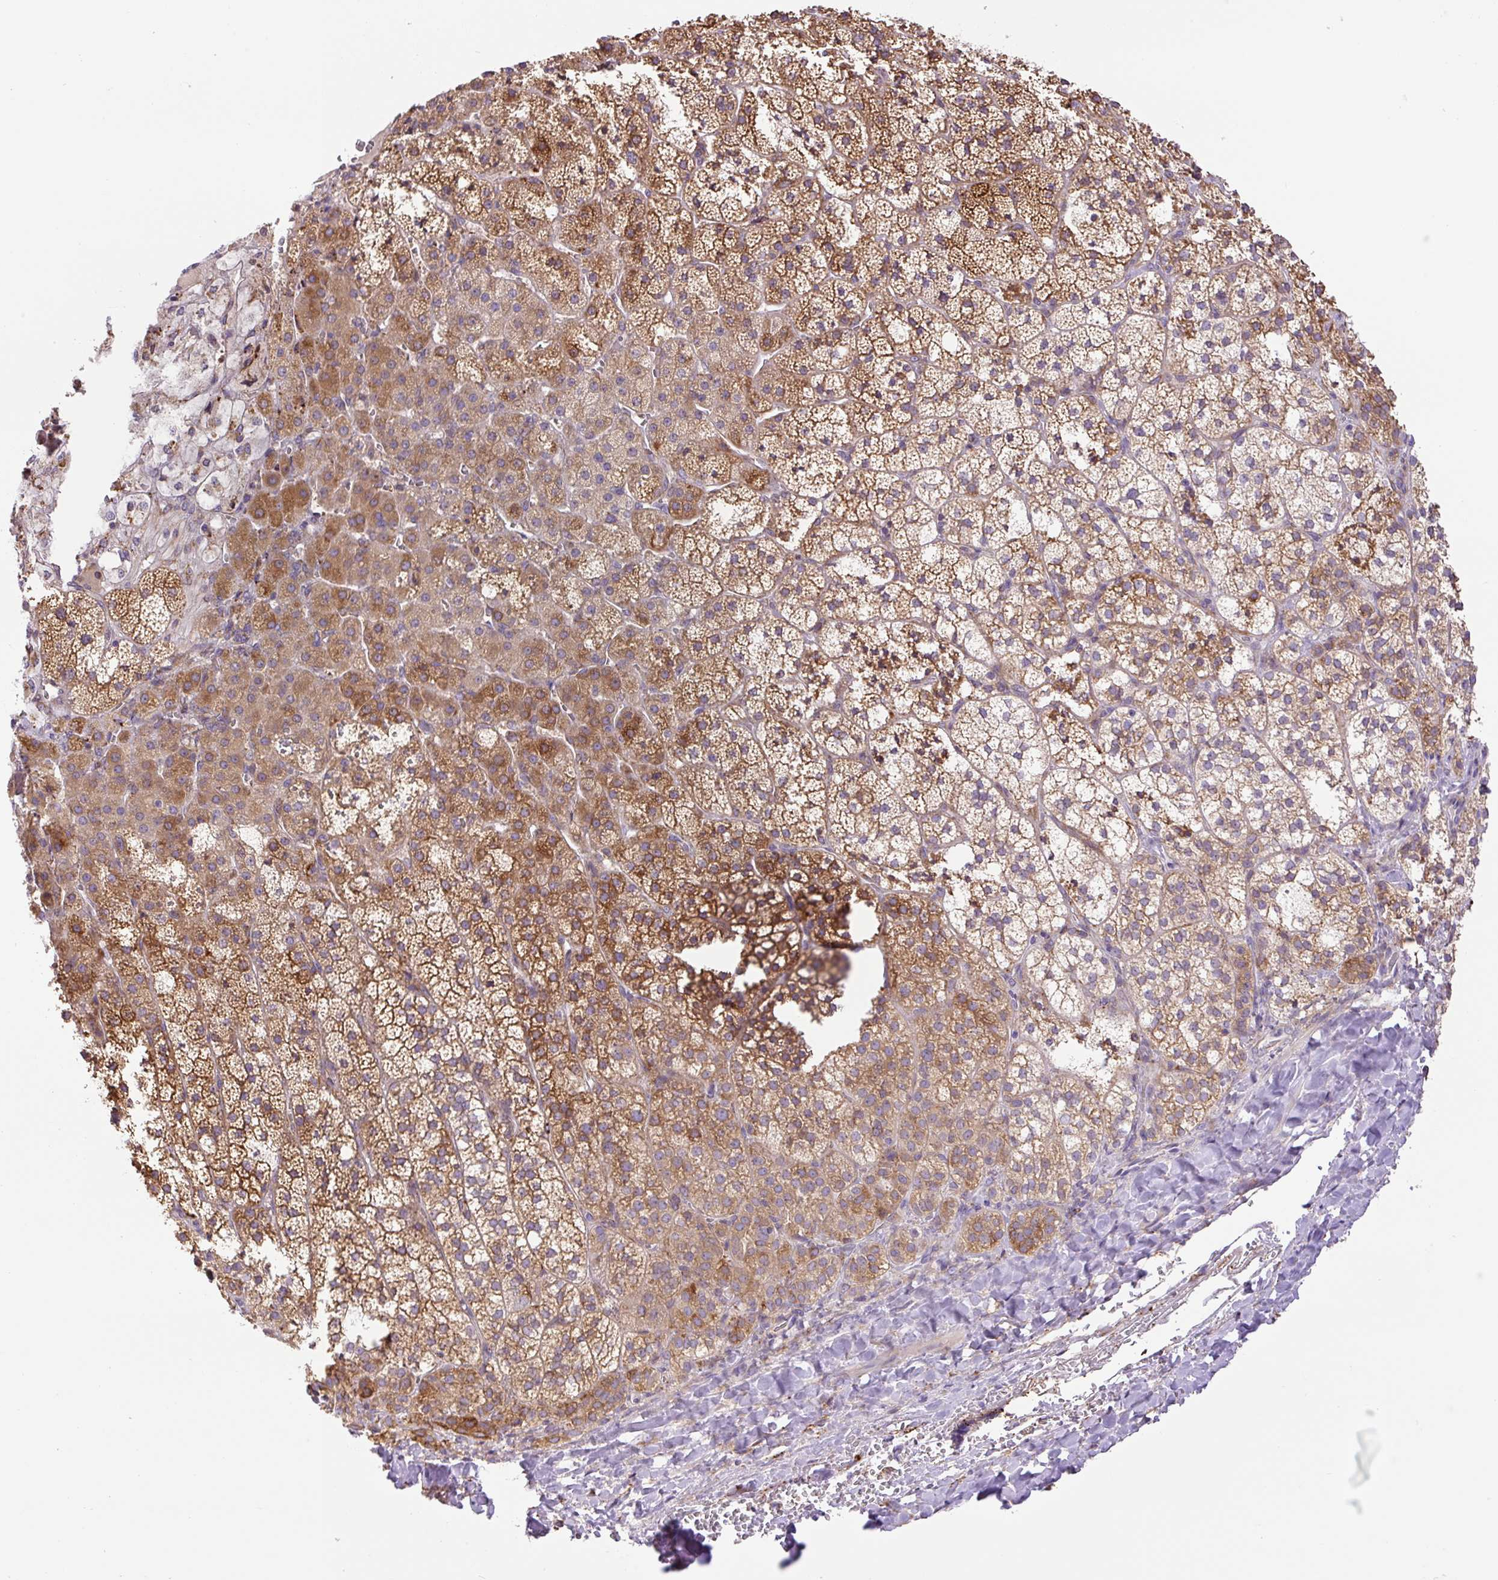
{"staining": {"intensity": "moderate", "quantity": ">75%", "location": "cytoplasmic/membranous"}, "tissue": "adrenal gland", "cell_type": "Glandular cells", "image_type": "normal", "snomed": [{"axis": "morphology", "description": "Normal tissue, NOS"}, {"axis": "topography", "description": "Adrenal gland"}], "caption": "Human adrenal gland stained with a brown dye demonstrates moderate cytoplasmic/membranous positive staining in about >75% of glandular cells.", "gene": "POFUT1", "patient": {"sex": "male", "age": 53}}